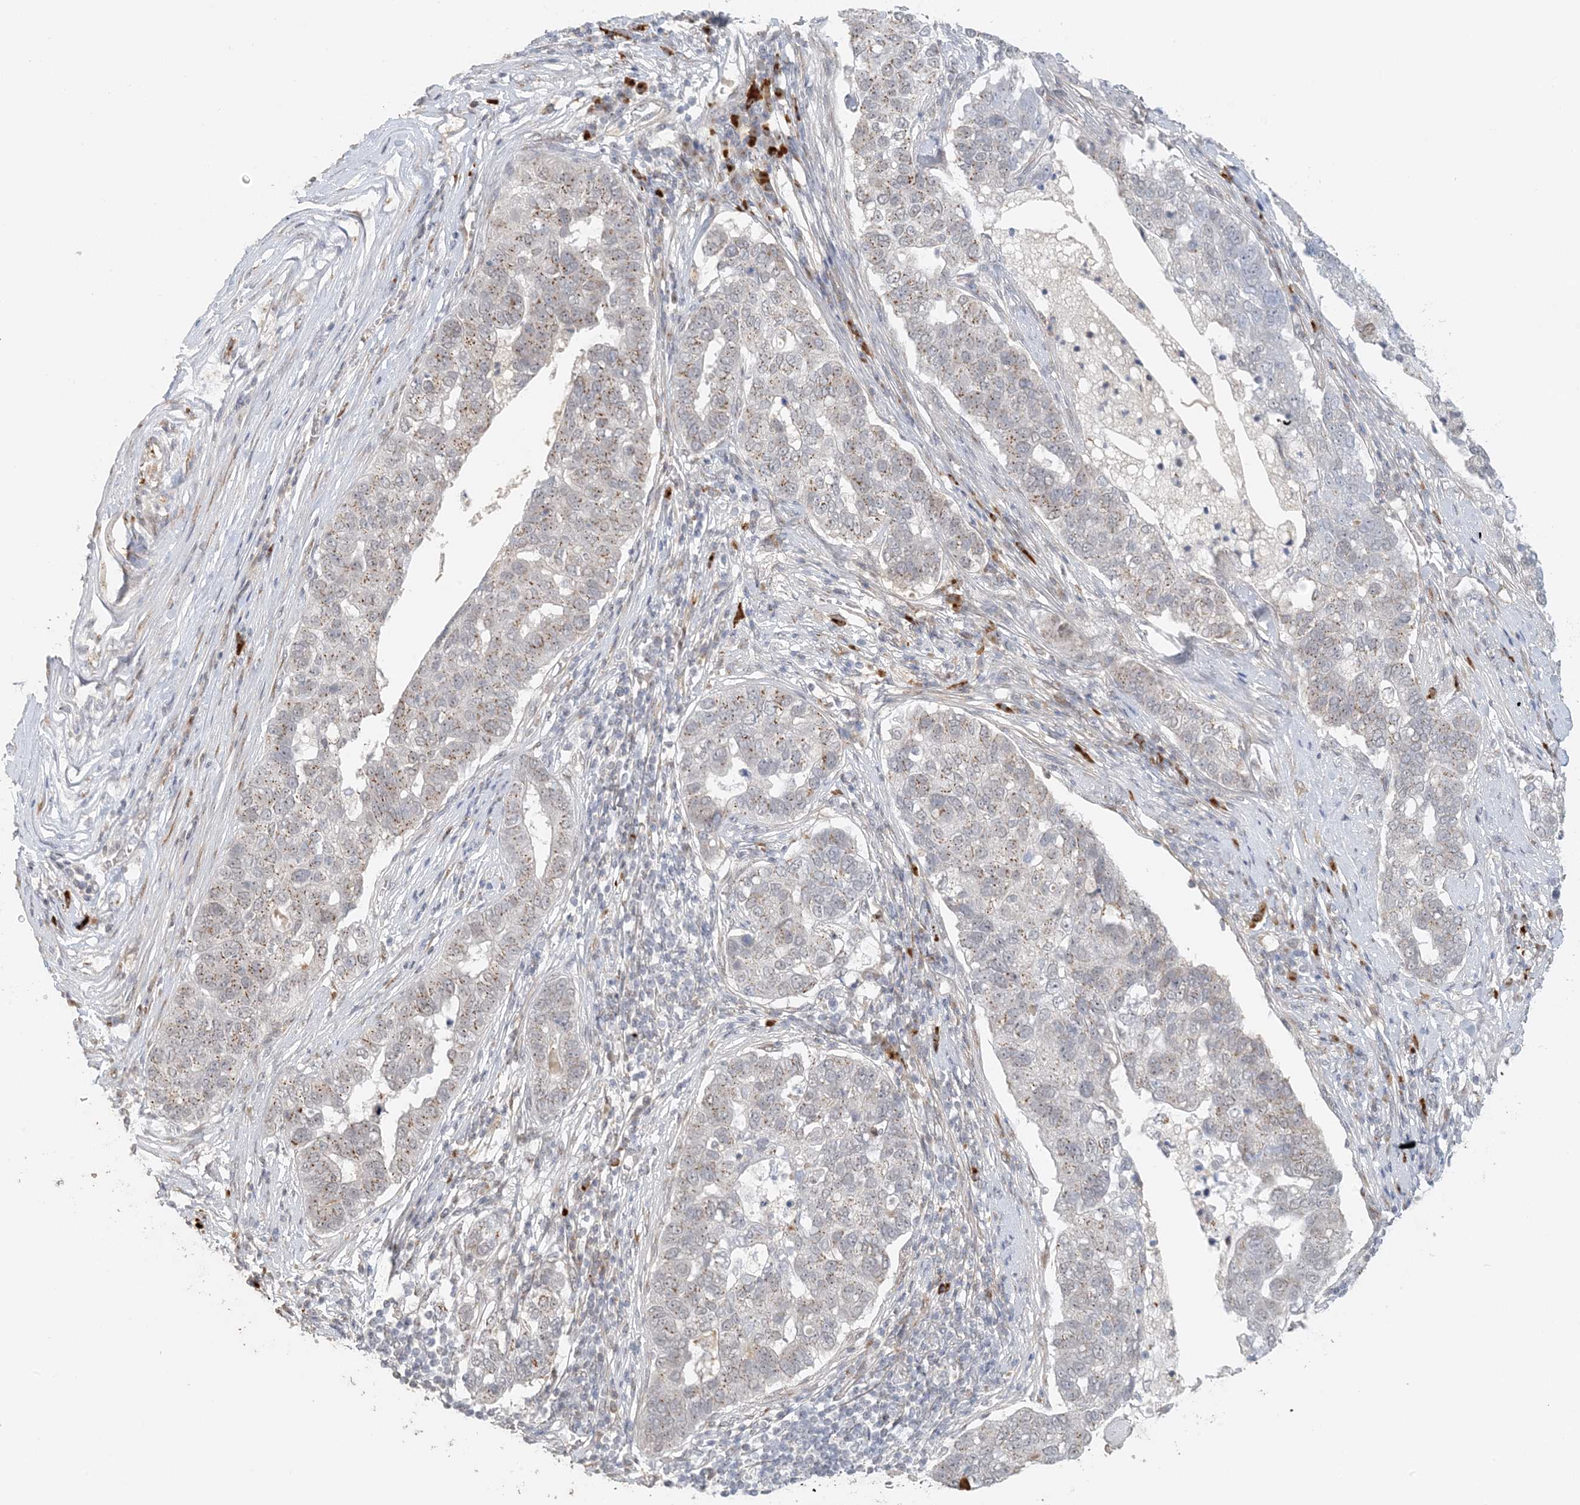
{"staining": {"intensity": "moderate", "quantity": "25%-75%", "location": "cytoplasmic/membranous"}, "tissue": "pancreatic cancer", "cell_type": "Tumor cells", "image_type": "cancer", "snomed": [{"axis": "morphology", "description": "Adenocarcinoma, NOS"}, {"axis": "topography", "description": "Pancreas"}], "caption": "About 25%-75% of tumor cells in pancreatic cancer exhibit moderate cytoplasmic/membranous protein staining as visualized by brown immunohistochemical staining.", "gene": "ZCCHC4", "patient": {"sex": "female", "age": 61}}